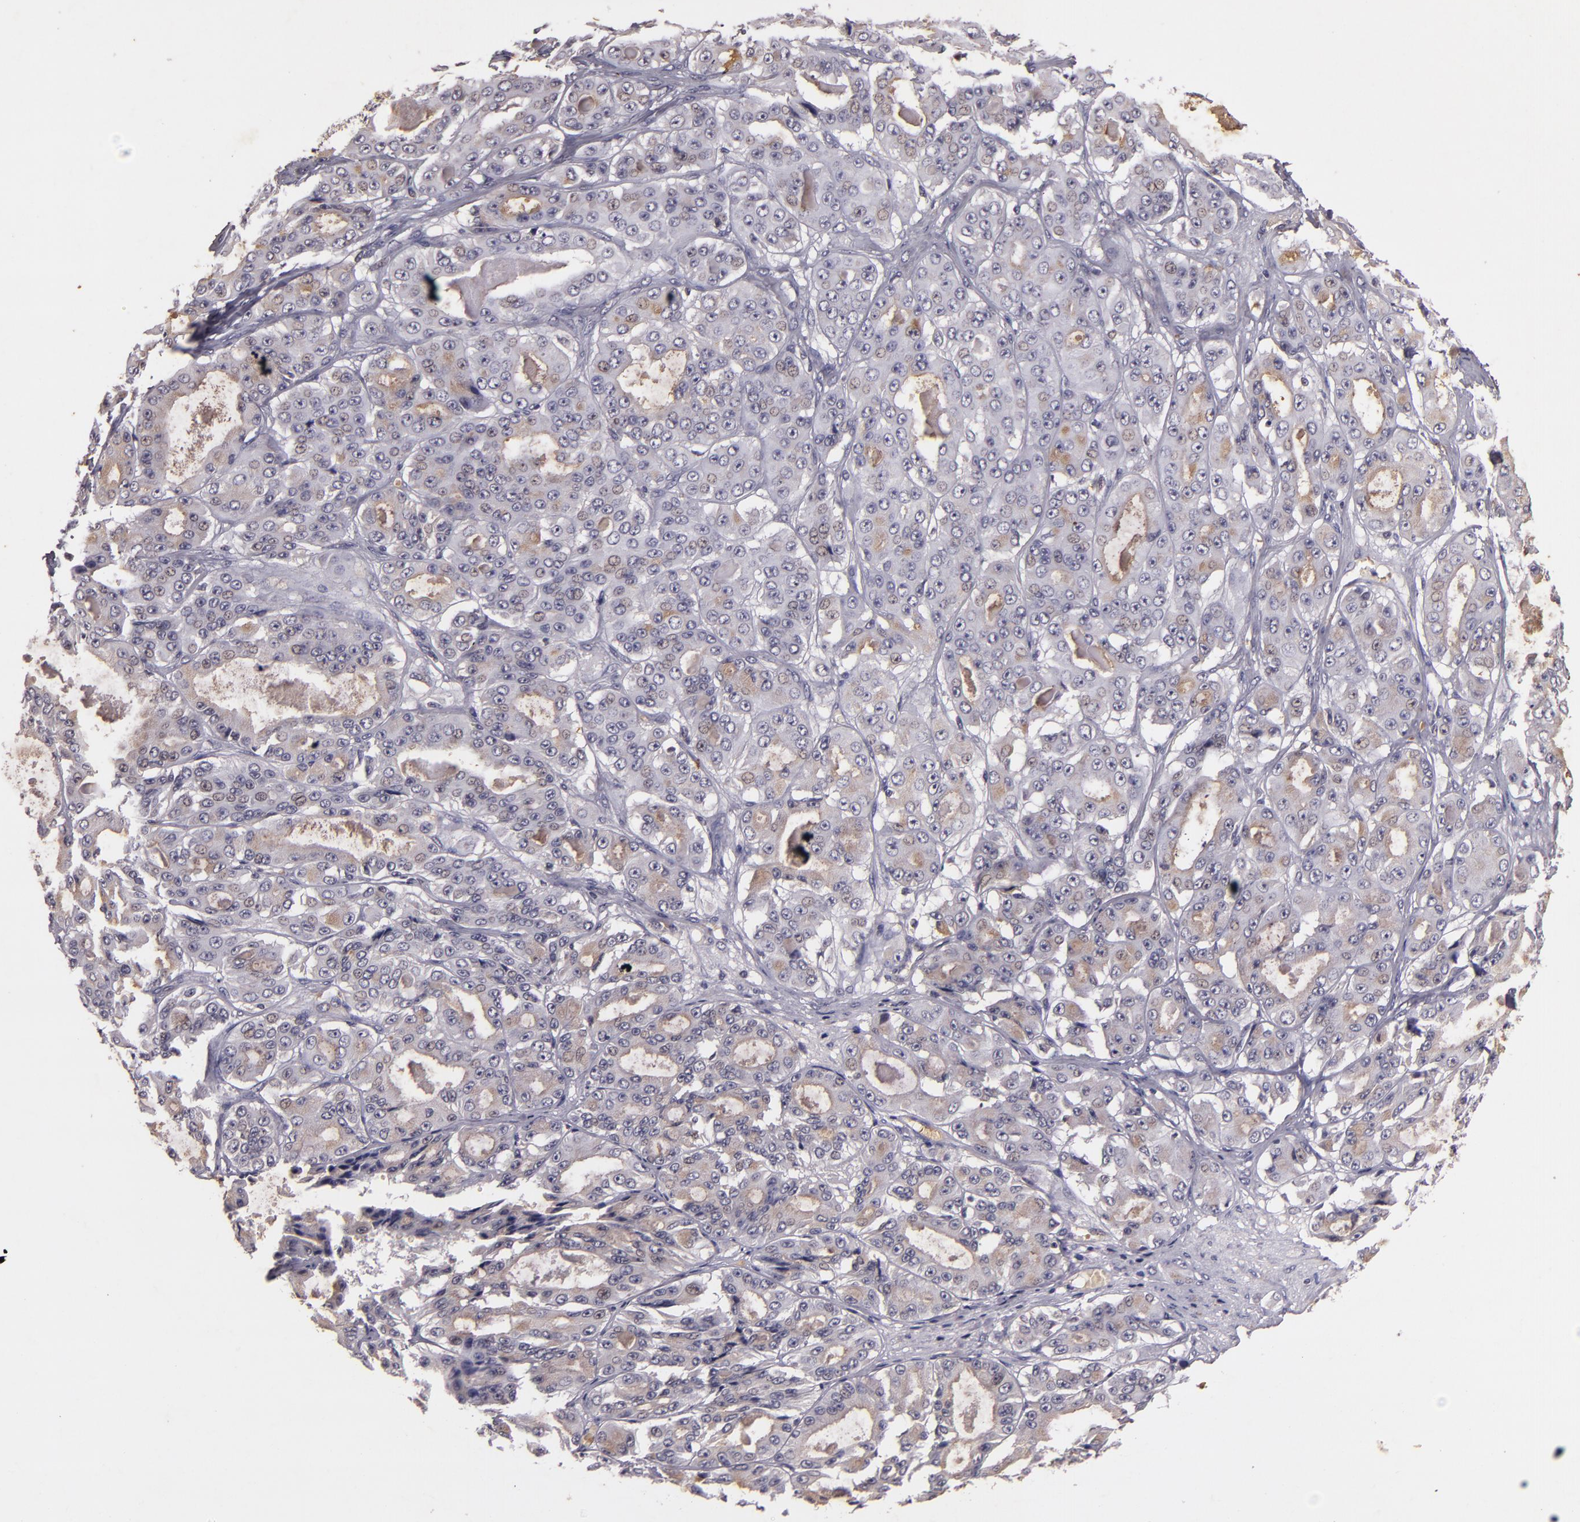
{"staining": {"intensity": "negative", "quantity": "none", "location": "none"}, "tissue": "ovarian cancer", "cell_type": "Tumor cells", "image_type": "cancer", "snomed": [{"axis": "morphology", "description": "Carcinoma, endometroid"}, {"axis": "topography", "description": "Ovary"}], "caption": "DAB (3,3'-diaminobenzidine) immunohistochemical staining of ovarian cancer (endometroid carcinoma) reveals no significant positivity in tumor cells. (Immunohistochemistry (ihc), brightfield microscopy, high magnification).", "gene": "TFF1", "patient": {"sex": "female", "age": 61}}